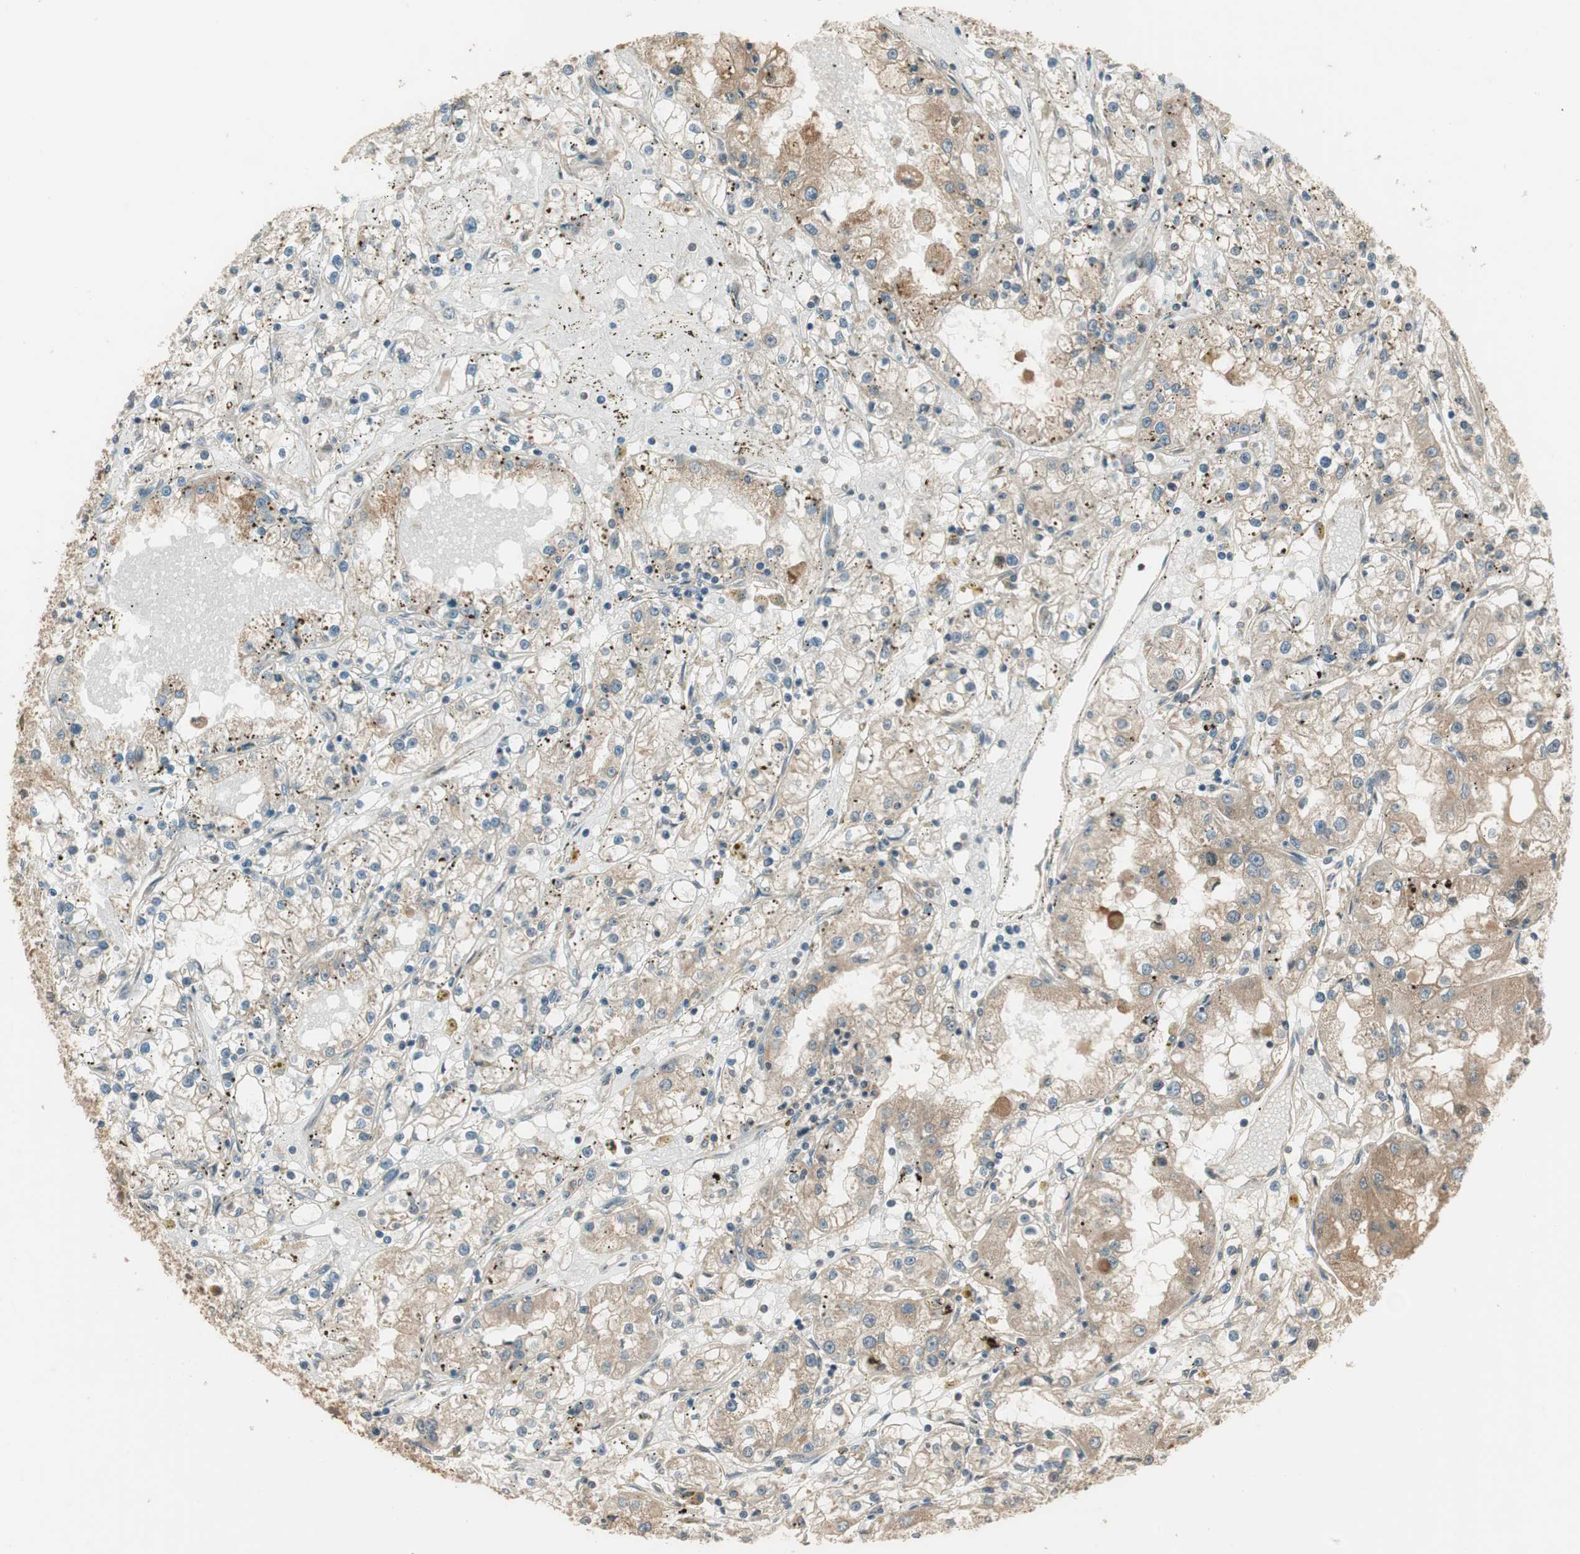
{"staining": {"intensity": "weak", "quantity": "25%-75%", "location": "cytoplasmic/membranous"}, "tissue": "renal cancer", "cell_type": "Tumor cells", "image_type": "cancer", "snomed": [{"axis": "morphology", "description": "Adenocarcinoma, NOS"}, {"axis": "topography", "description": "Kidney"}], "caption": "This is an image of immunohistochemistry staining of adenocarcinoma (renal), which shows weak expression in the cytoplasmic/membranous of tumor cells.", "gene": "PFDN5", "patient": {"sex": "male", "age": 56}}